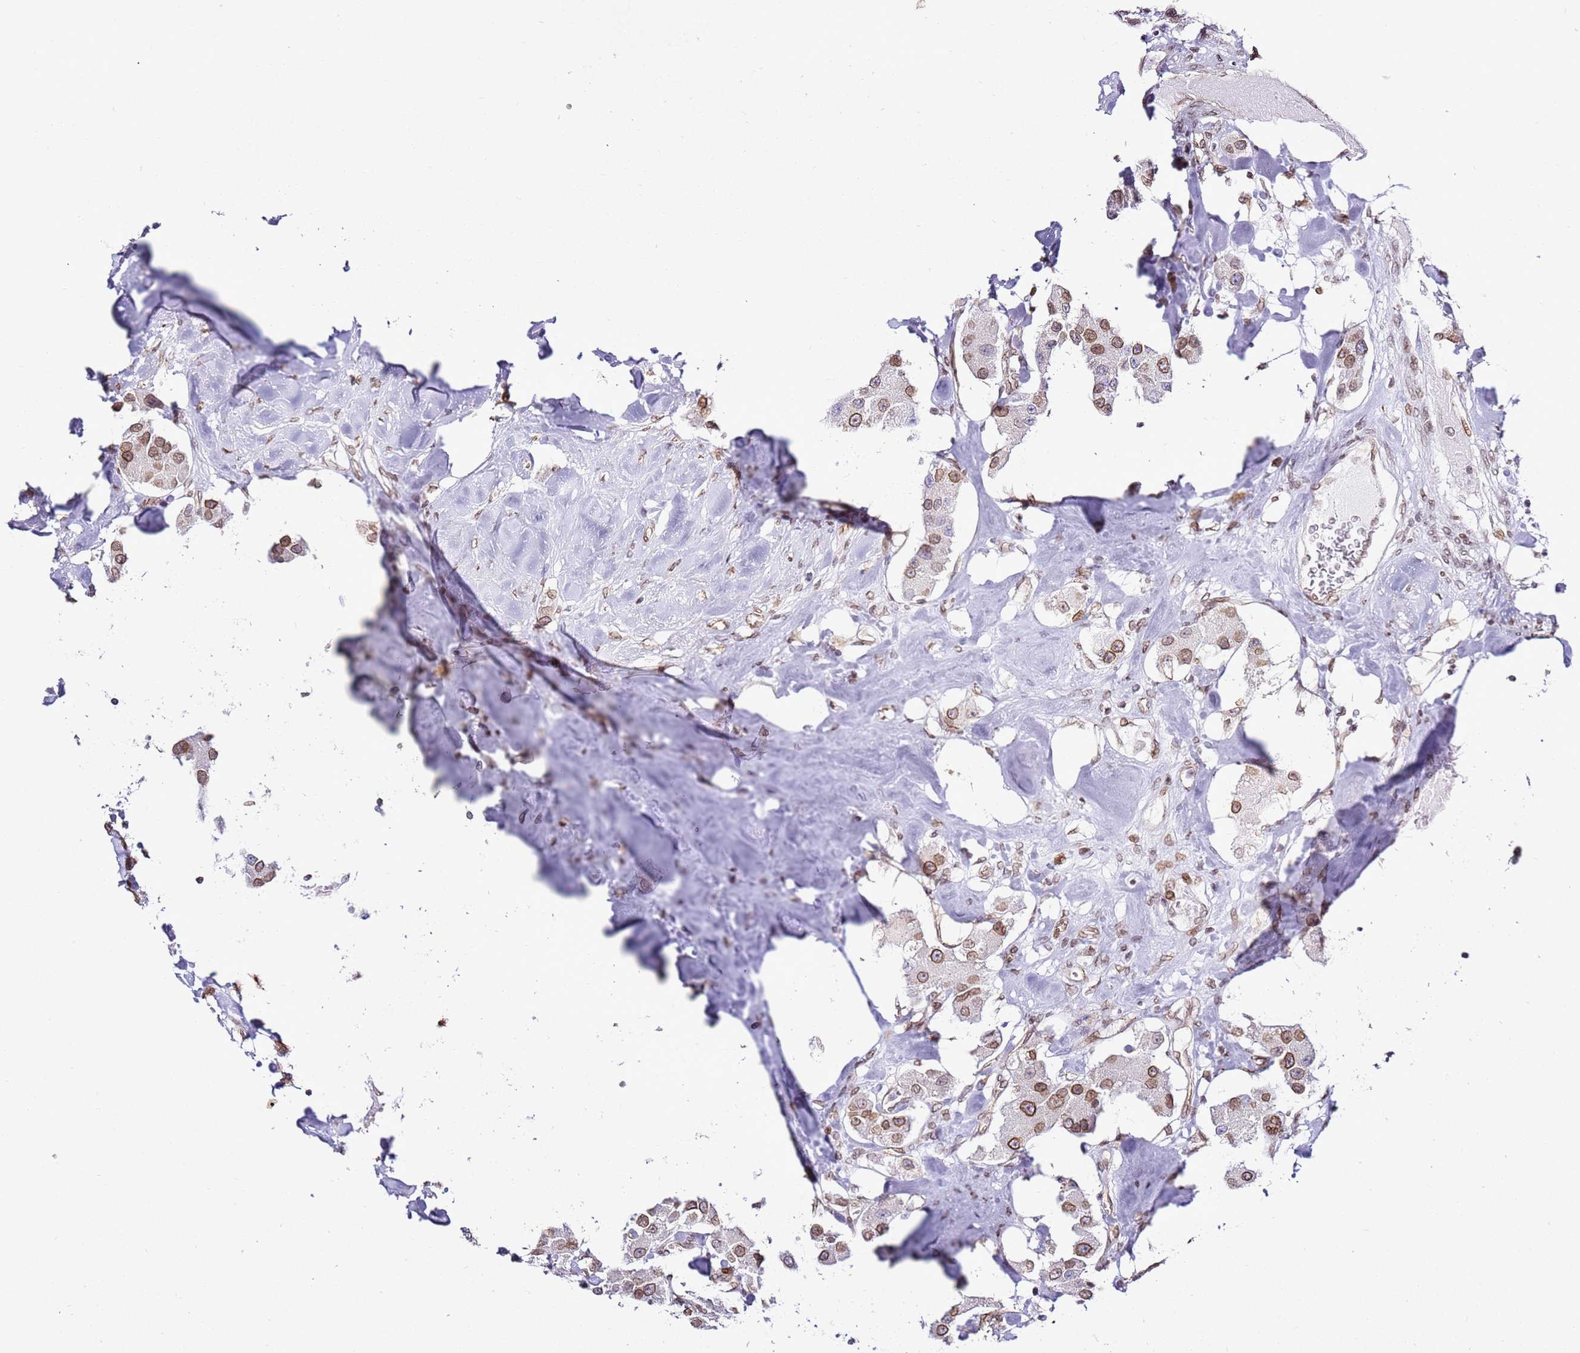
{"staining": {"intensity": "moderate", "quantity": ">75%", "location": "cytoplasmic/membranous,nuclear"}, "tissue": "carcinoid", "cell_type": "Tumor cells", "image_type": "cancer", "snomed": [{"axis": "morphology", "description": "Carcinoid, malignant, NOS"}, {"axis": "topography", "description": "Pancreas"}], "caption": "The micrograph reveals a brown stain indicating the presence of a protein in the cytoplasmic/membranous and nuclear of tumor cells in carcinoid.", "gene": "POU6F1", "patient": {"sex": "male", "age": 41}}